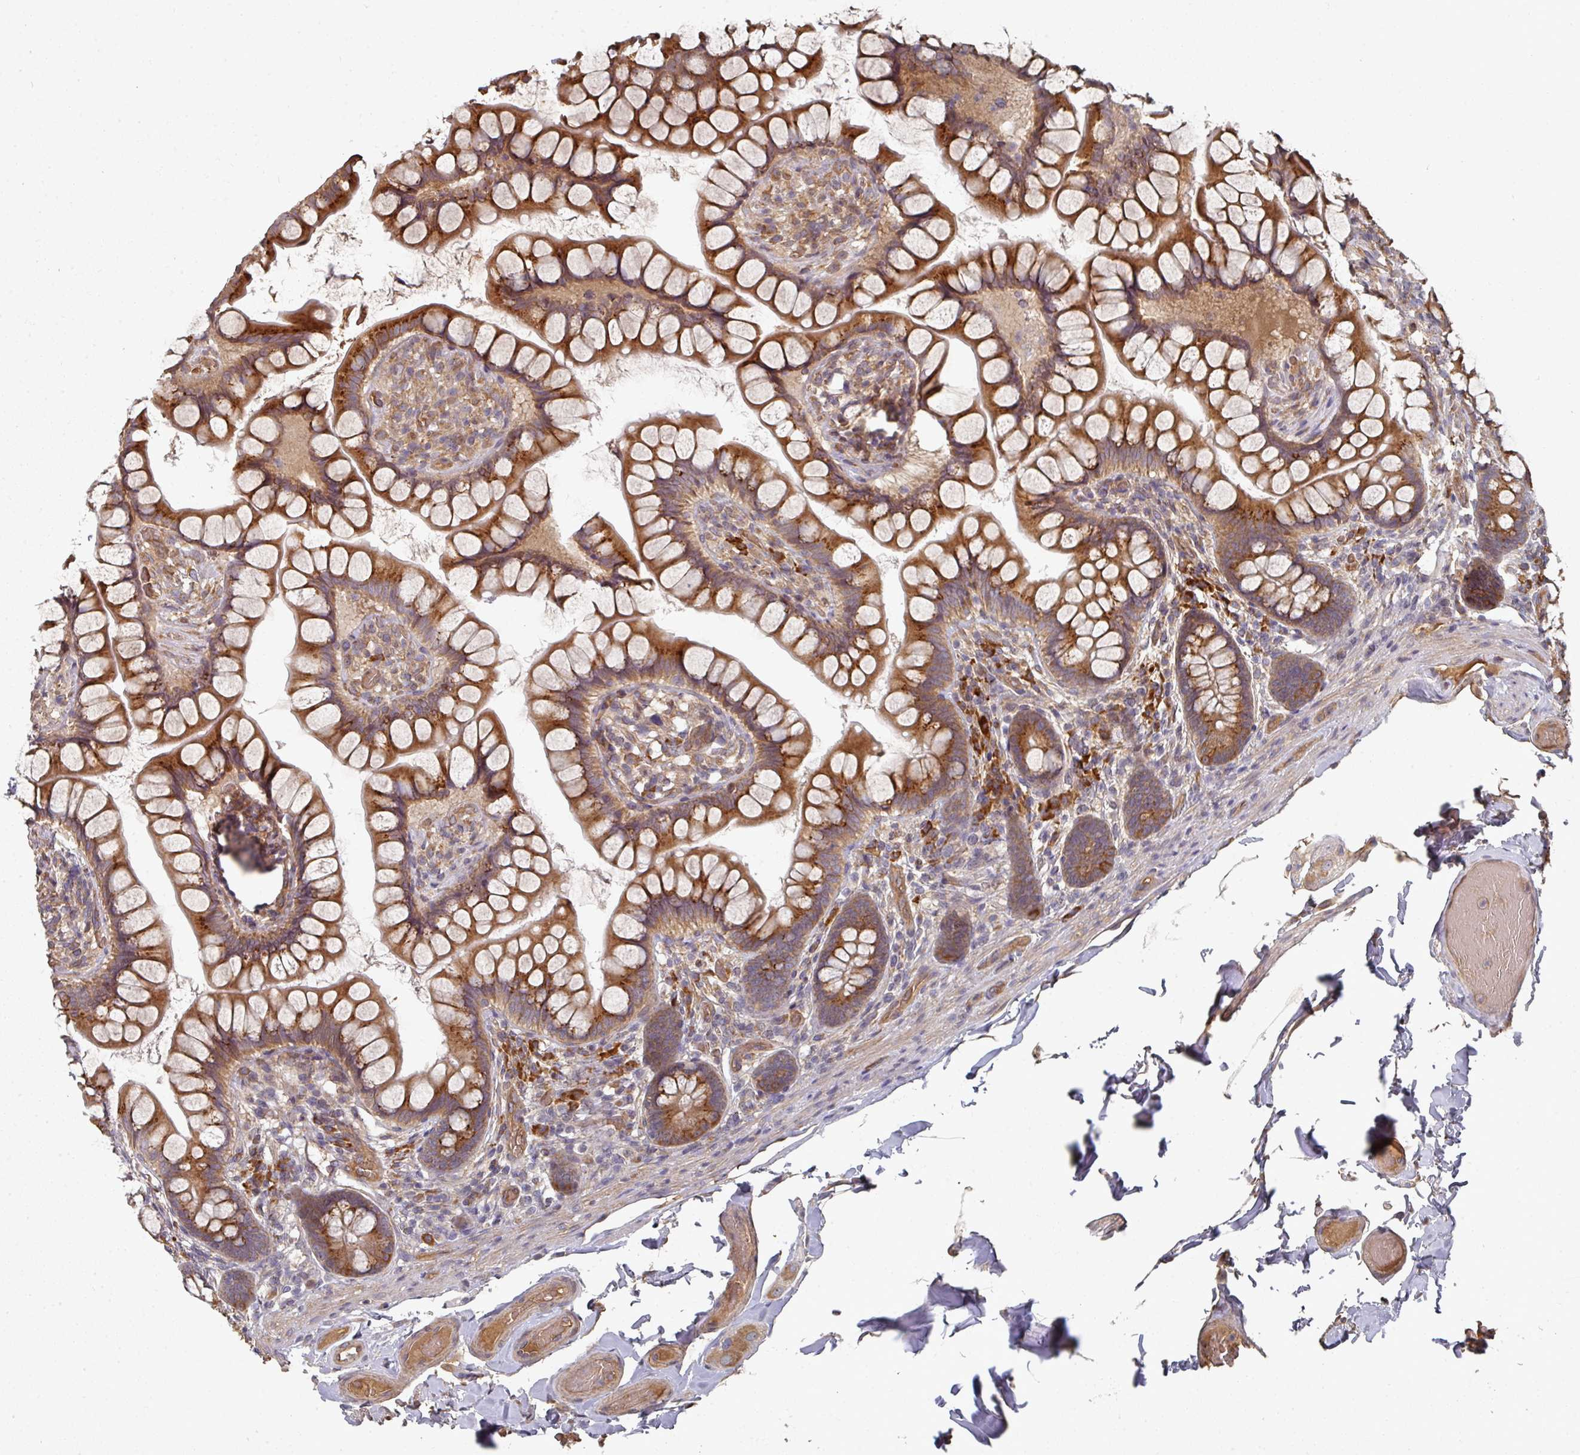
{"staining": {"intensity": "strong", "quantity": ">75%", "location": "cytoplasmic/membranous"}, "tissue": "small intestine", "cell_type": "Glandular cells", "image_type": "normal", "snomed": [{"axis": "morphology", "description": "Normal tissue, NOS"}, {"axis": "topography", "description": "Small intestine"}], "caption": "Benign small intestine shows strong cytoplasmic/membranous expression in approximately >75% of glandular cells The staining was performed using DAB (3,3'-diaminobenzidine) to visualize the protein expression in brown, while the nuclei were stained in blue with hematoxylin (Magnification: 20x)..", "gene": "EDEM2", "patient": {"sex": "male", "age": 70}}